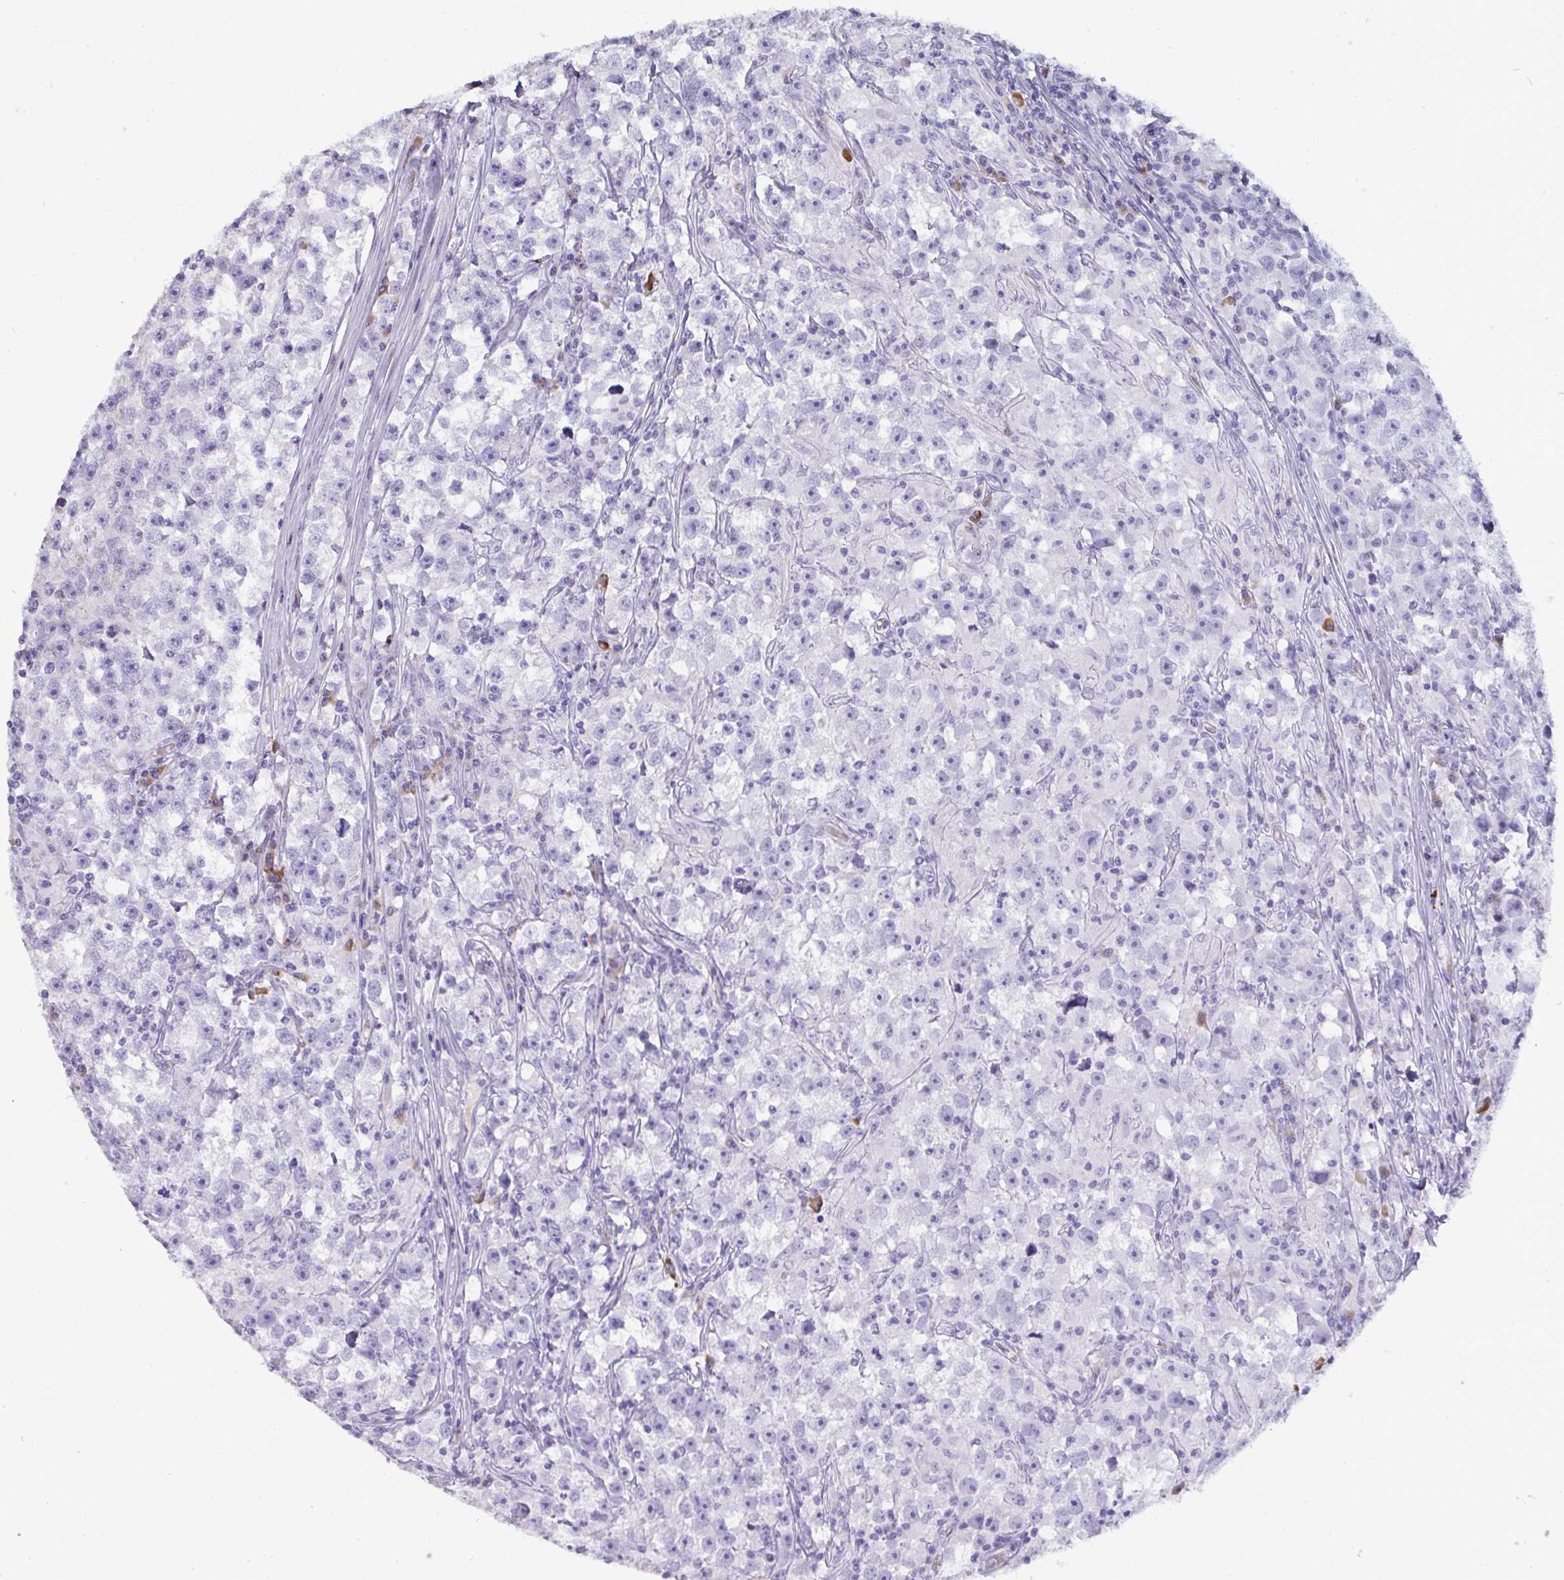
{"staining": {"intensity": "negative", "quantity": "none", "location": "none"}, "tissue": "testis cancer", "cell_type": "Tumor cells", "image_type": "cancer", "snomed": [{"axis": "morphology", "description": "Seminoma, NOS"}, {"axis": "topography", "description": "Testis"}], "caption": "Micrograph shows no protein staining in tumor cells of testis cancer (seminoma) tissue.", "gene": "SLC2A1", "patient": {"sex": "male", "age": 33}}